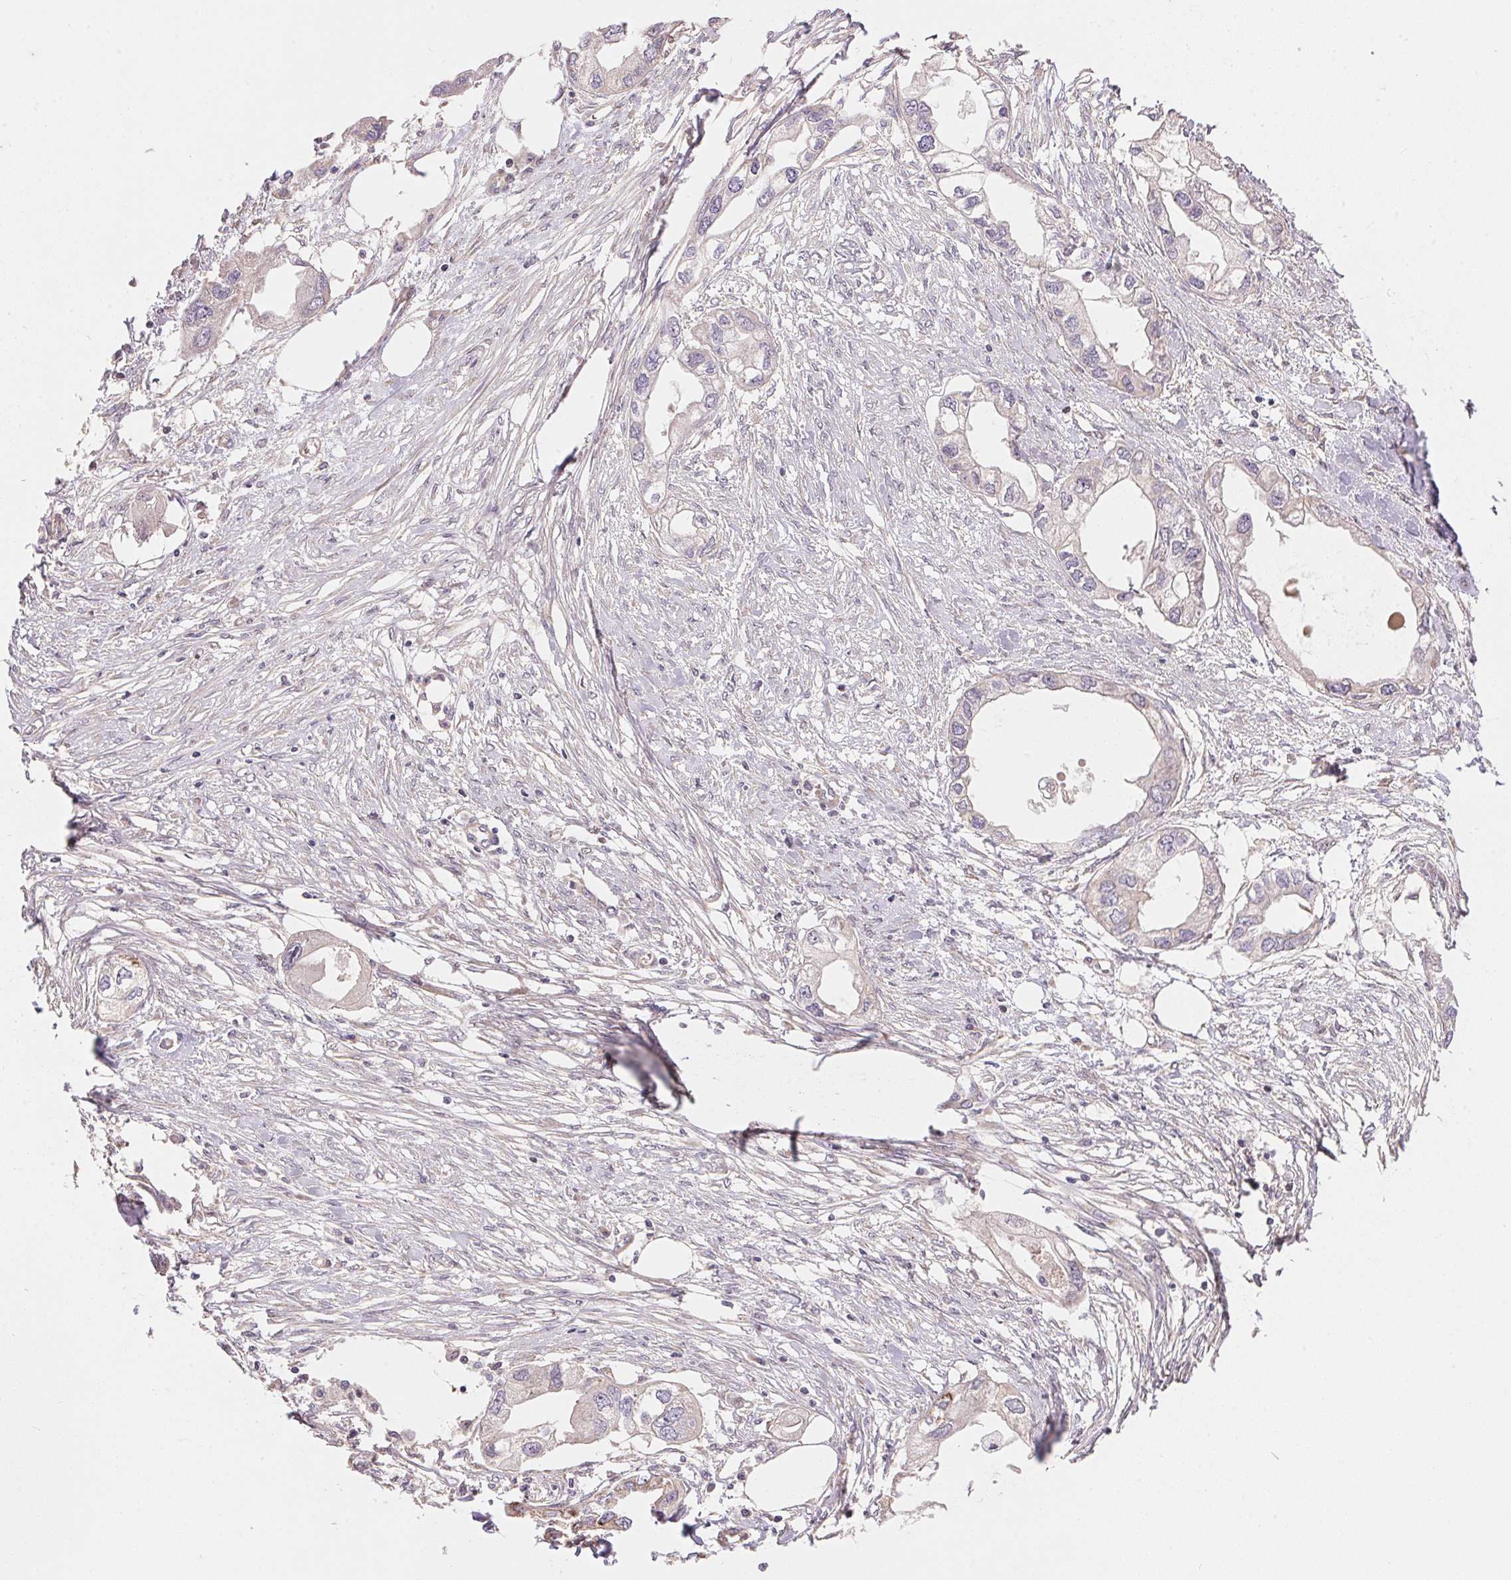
{"staining": {"intensity": "negative", "quantity": "none", "location": "none"}, "tissue": "endometrial cancer", "cell_type": "Tumor cells", "image_type": "cancer", "snomed": [{"axis": "morphology", "description": "Adenocarcinoma, NOS"}, {"axis": "morphology", "description": "Adenocarcinoma, metastatic, NOS"}, {"axis": "topography", "description": "Adipose tissue"}, {"axis": "topography", "description": "Endometrium"}], "caption": "IHC of endometrial metastatic adenocarcinoma exhibits no staining in tumor cells. The staining was performed using DAB to visualize the protein expression in brown, while the nuclei were stained in blue with hematoxylin (Magnification: 20x).", "gene": "TNIP2", "patient": {"sex": "female", "age": 67}}